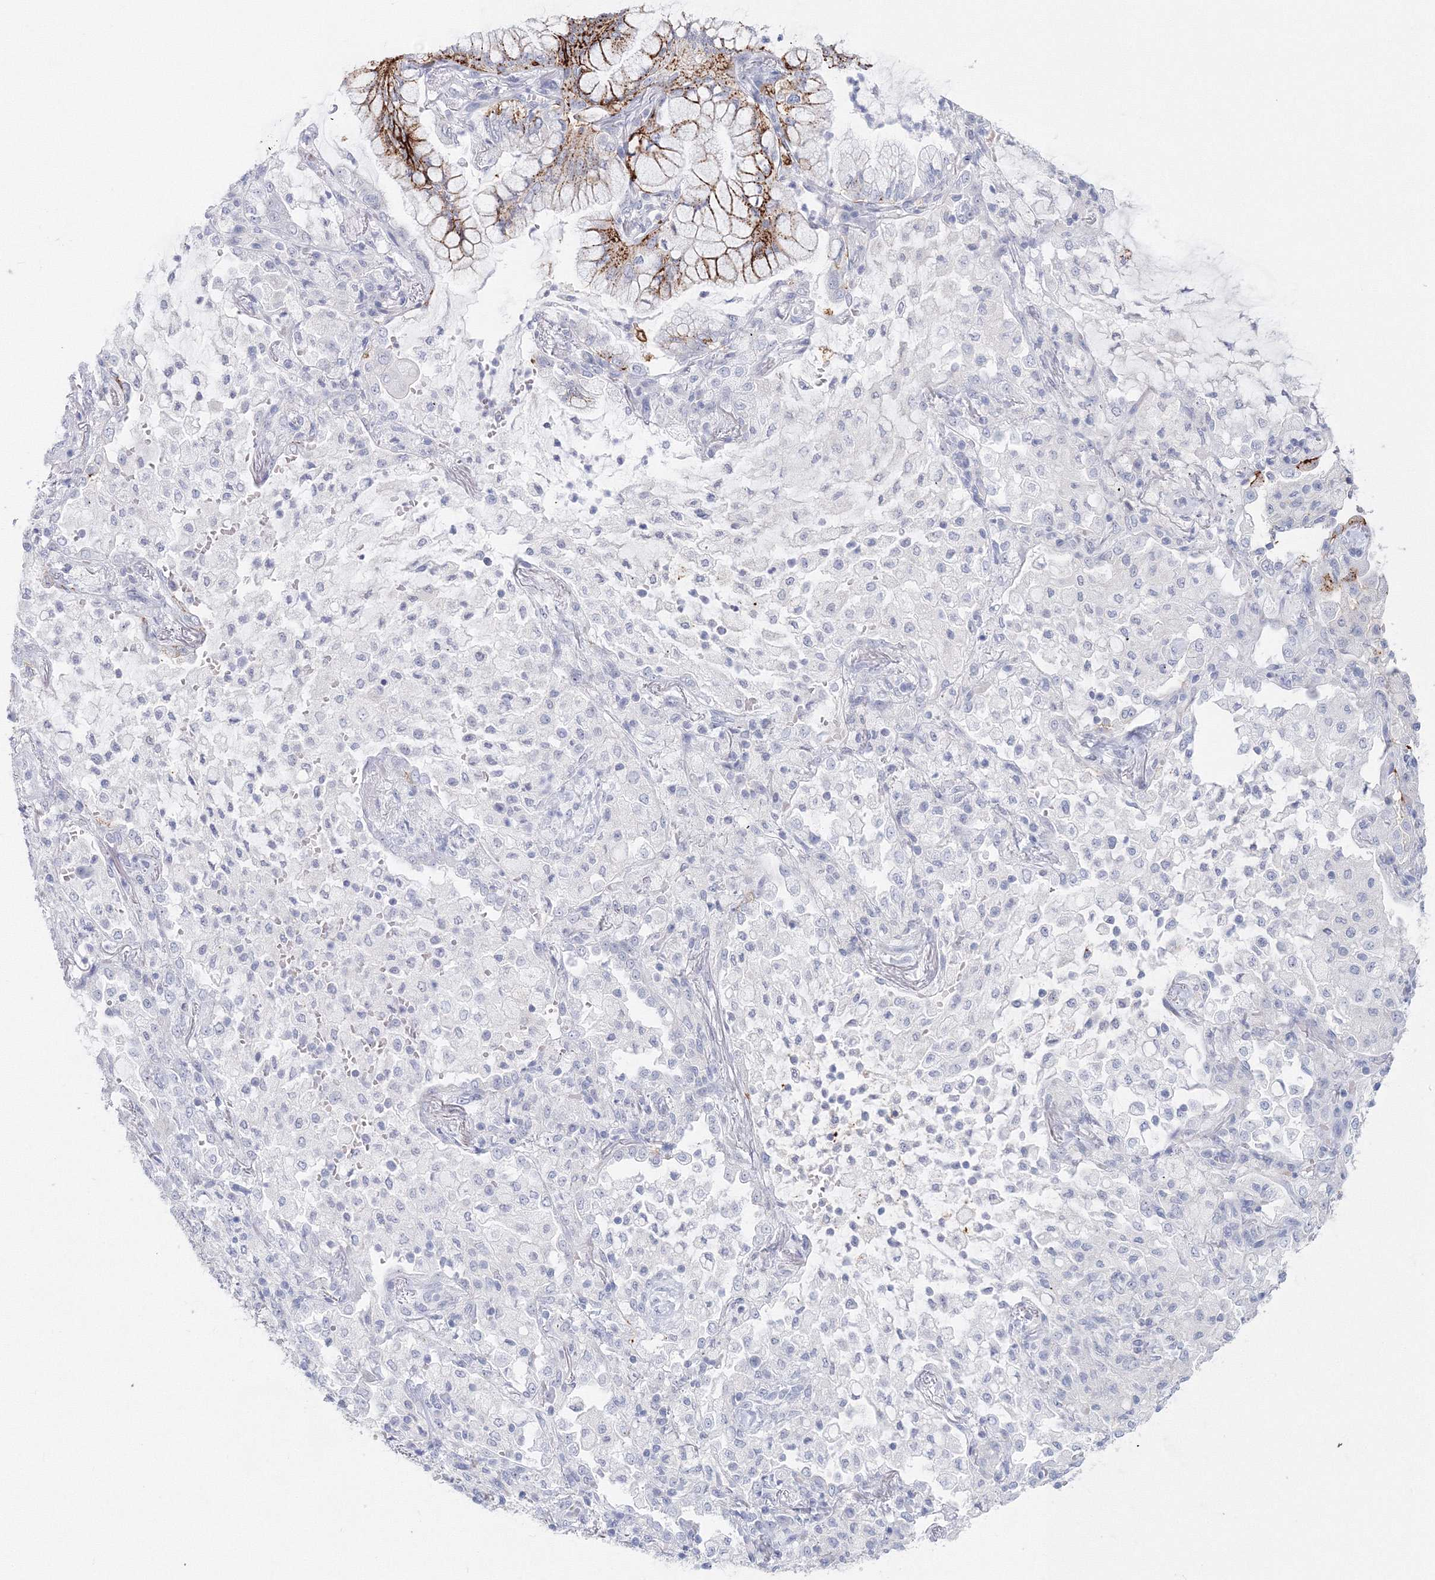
{"staining": {"intensity": "strong", "quantity": "25%-75%", "location": "cytoplasmic/membranous"}, "tissue": "lung cancer", "cell_type": "Tumor cells", "image_type": "cancer", "snomed": [{"axis": "morphology", "description": "Adenocarcinoma, NOS"}, {"axis": "topography", "description": "Lung"}], "caption": "Immunohistochemistry (IHC) (DAB (3,3'-diaminobenzidine)) staining of adenocarcinoma (lung) reveals strong cytoplasmic/membranous protein positivity in about 25%-75% of tumor cells. (DAB (3,3'-diaminobenzidine) IHC, brown staining for protein, blue staining for nuclei).", "gene": "VSIG1", "patient": {"sex": "female", "age": 70}}